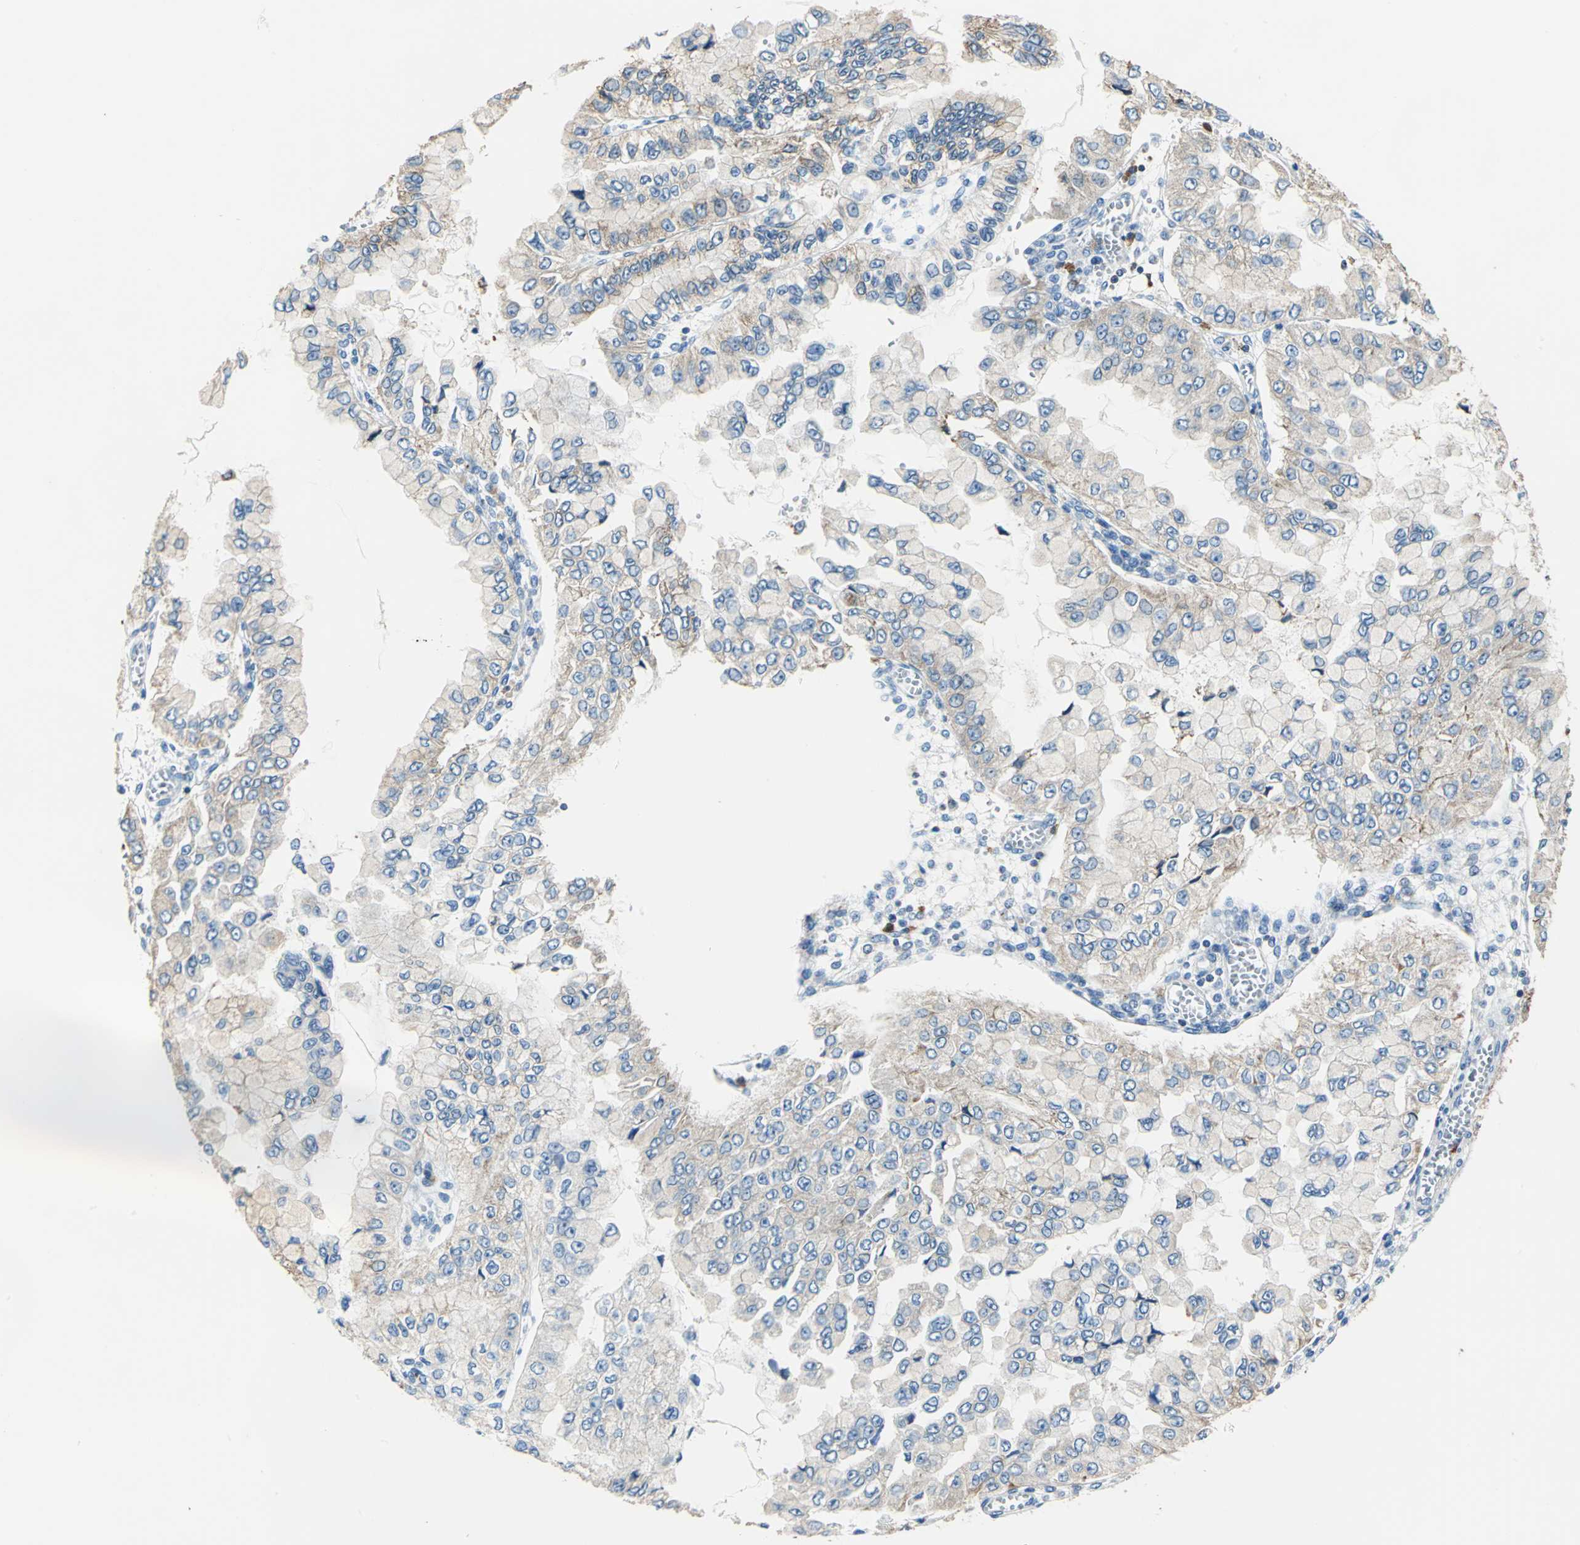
{"staining": {"intensity": "moderate", "quantity": ">75%", "location": "cytoplasmic/membranous"}, "tissue": "liver cancer", "cell_type": "Tumor cells", "image_type": "cancer", "snomed": [{"axis": "morphology", "description": "Cholangiocarcinoma"}, {"axis": "topography", "description": "Liver"}], "caption": "High-power microscopy captured an IHC histopathology image of liver cholangiocarcinoma, revealing moderate cytoplasmic/membranous staining in approximately >75% of tumor cells.", "gene": "SEPTIN6", "patient": {"sex": "female", "age": 79}}